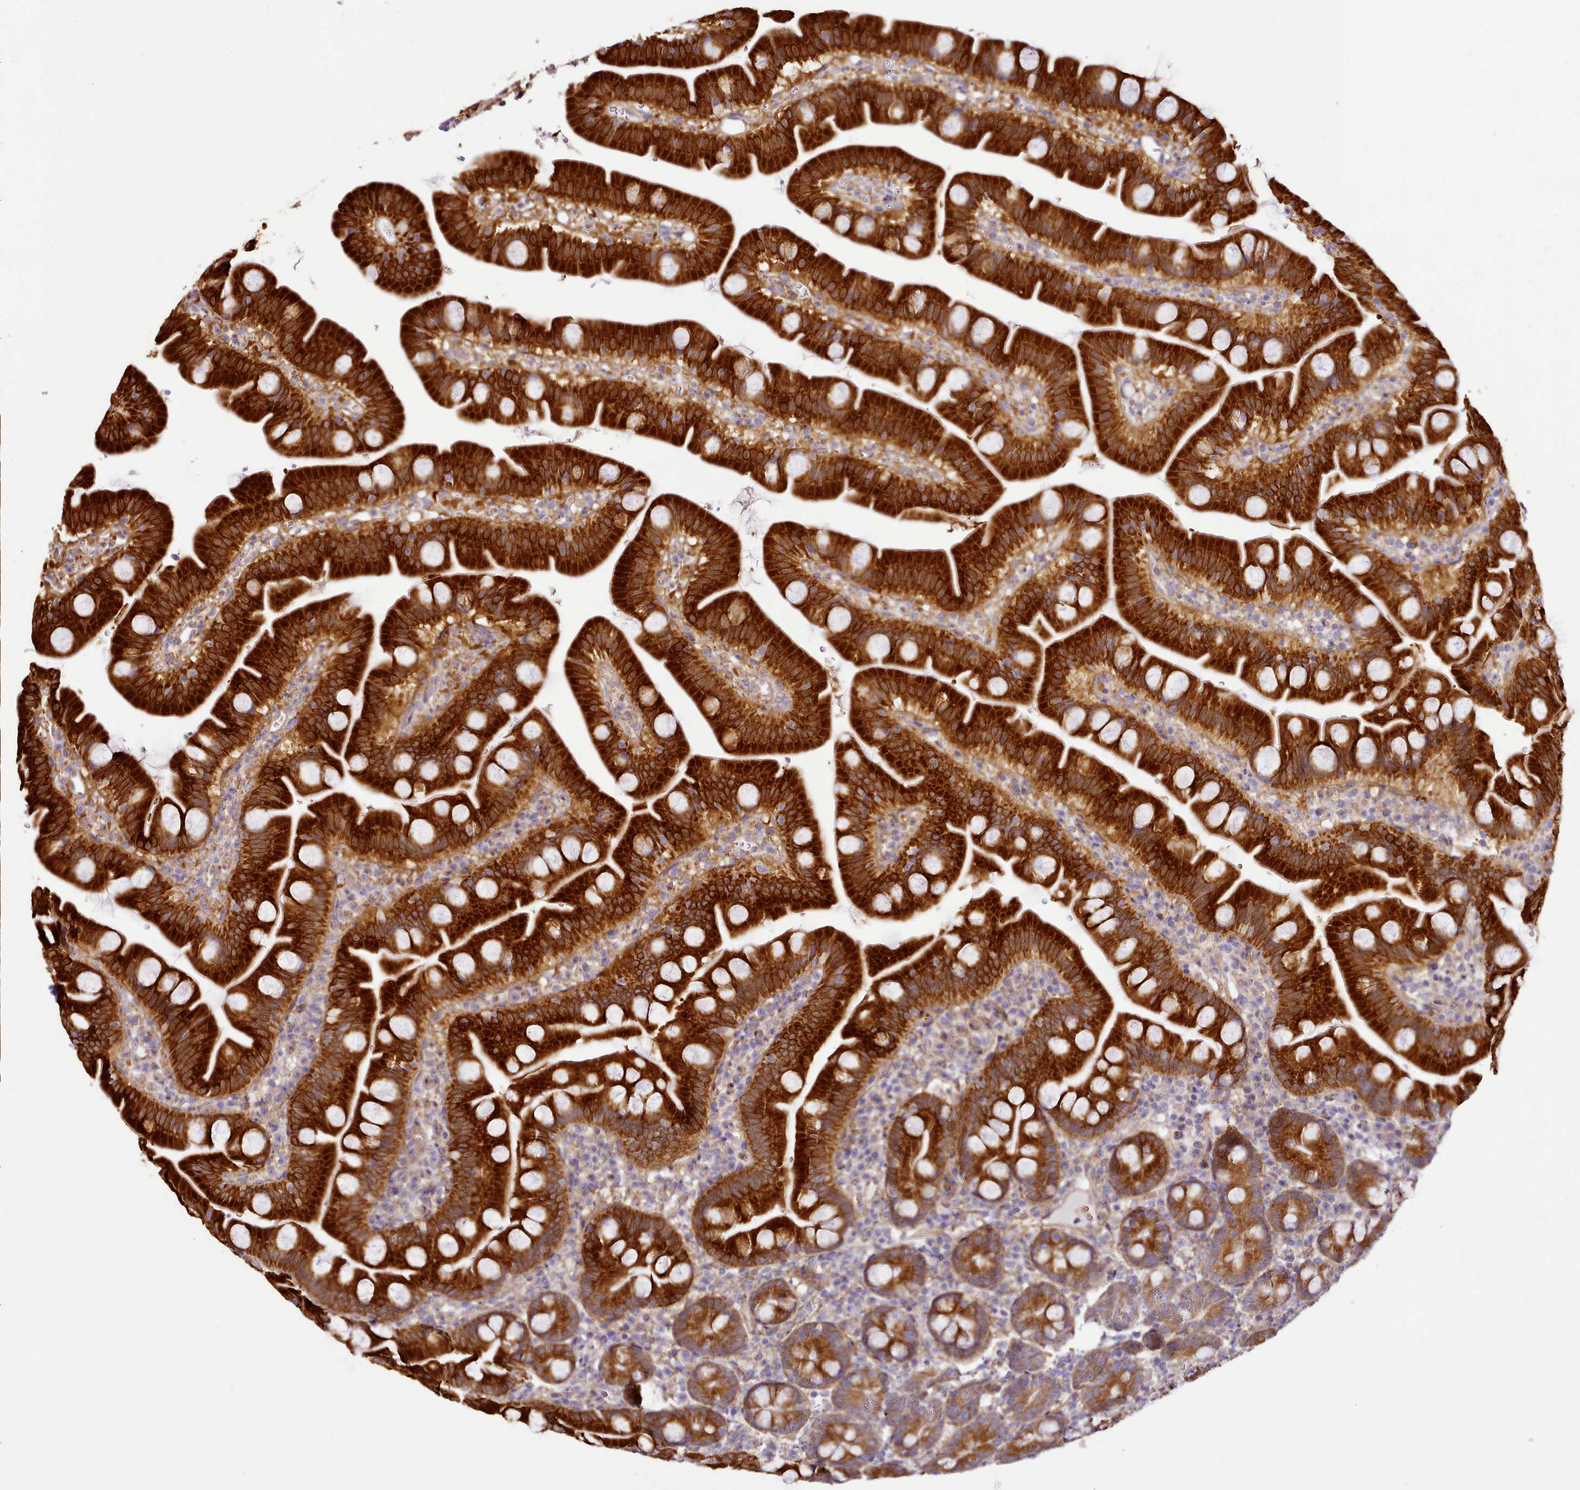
{"staining": {"intensity": "strong", "quantity": ">75%", "location": "cytoplasmic/membranous"}, "tissue": "small intestine", "cell_type": "Glandular cells", "image_type": "normal", "snomed": [{"axis": "morphology", "description": "Normal tissue, NOS"}, {"axis": "topography", "description": "Small intestine"}], "caption": "Small intestine stained with a brown dye reveals strong cytoplasmic/membranous positive expression in approximately >75% of glandular cells.", "gene": "NBPF10", "patient": {"sex": "female", "age": 68}}